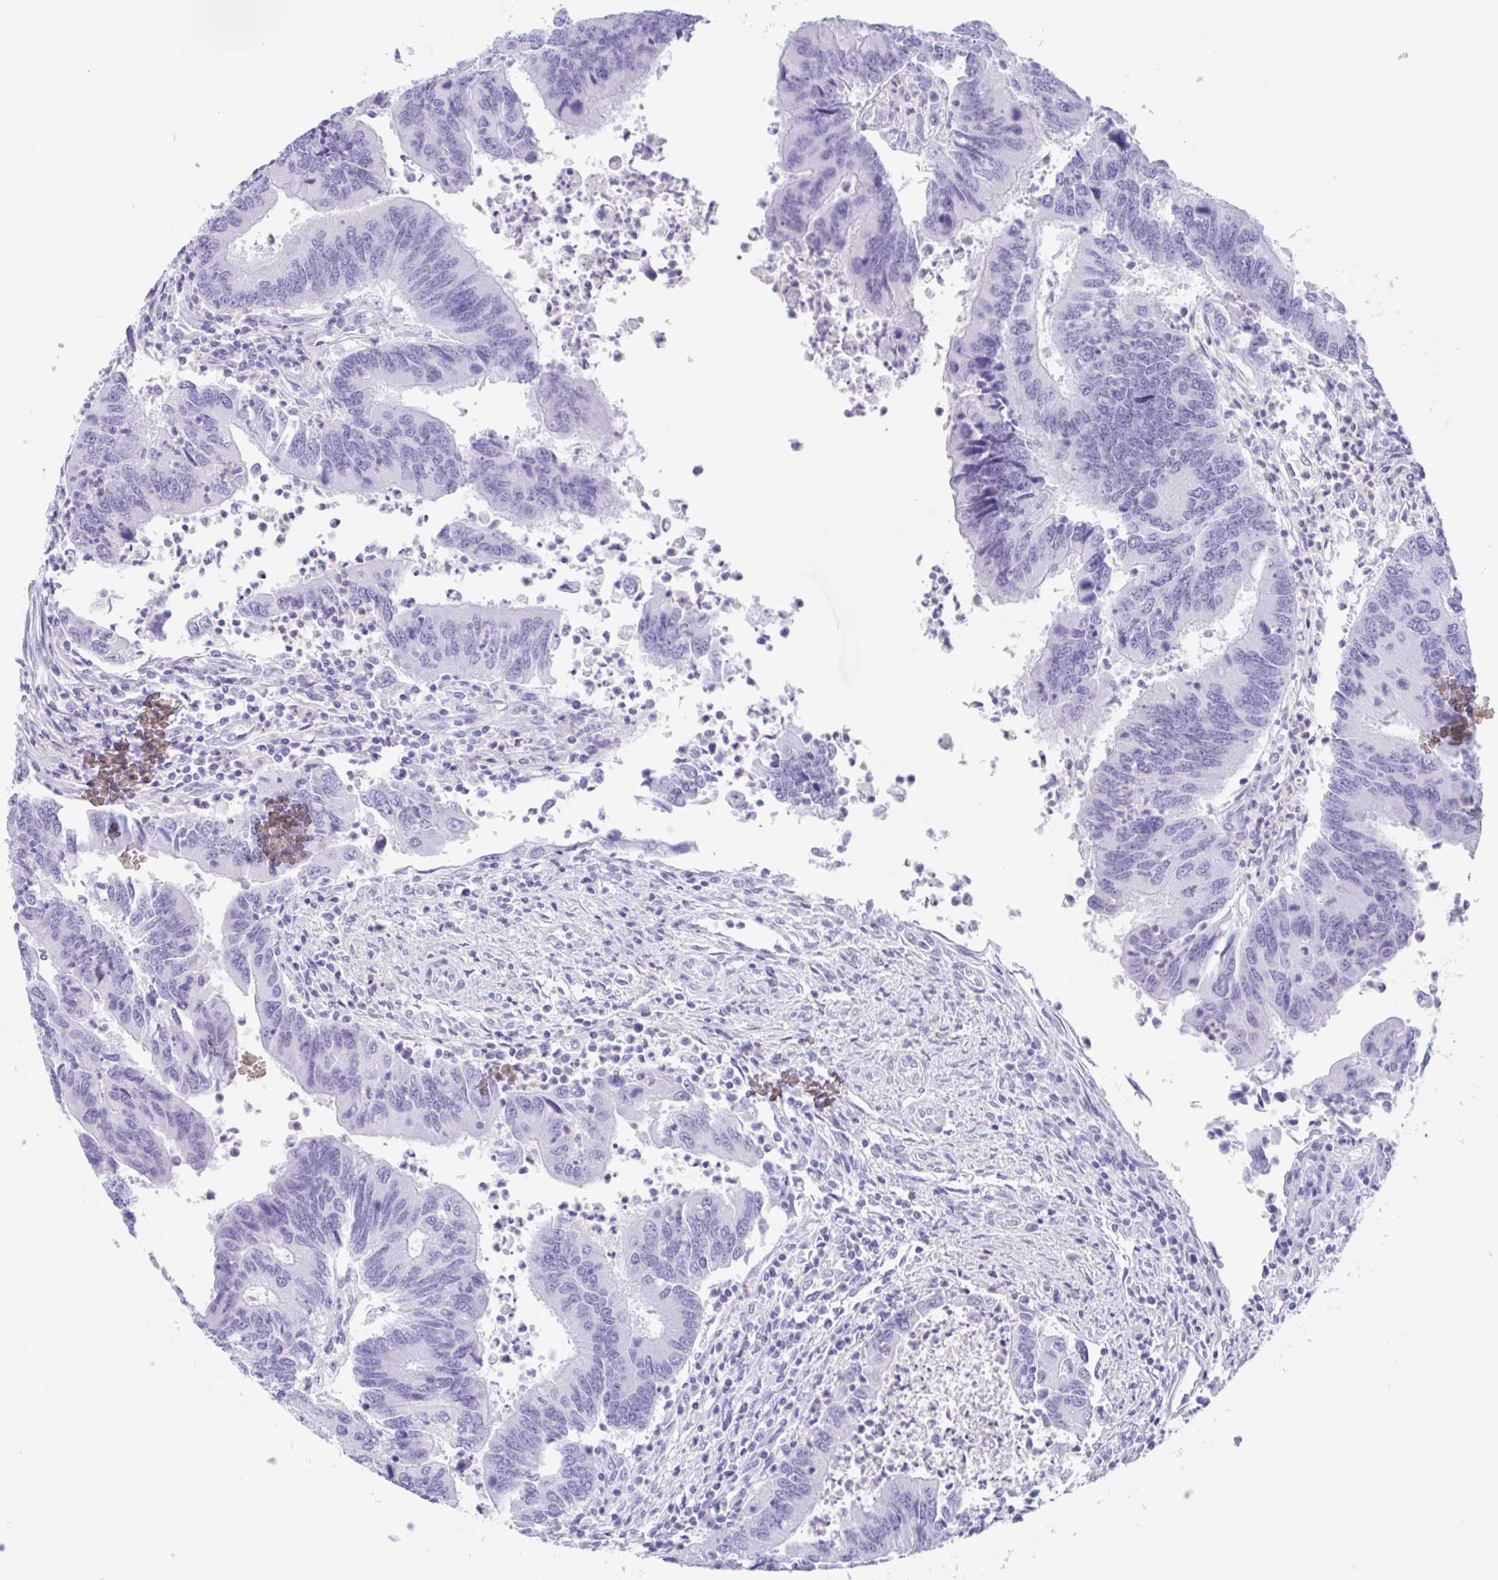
{"staining": {"intensity": "negative", "quantity": "none", "location": "none"}, "tissue": "colorectal cancer", "cell_type": "Tumor cells", "image_type": "cancer", "snomed": [{"axis": "morphology", "description": "Adenocarcinoma, NOS"}, {"axis": "topography", "description": "Colon"}], "caption": "Tumor cells show no significant protein staining in colorectal cancer (adenocarcinoma).", "gene": "TAS2R41", "patient": {"sex": "female", "age": 67}}